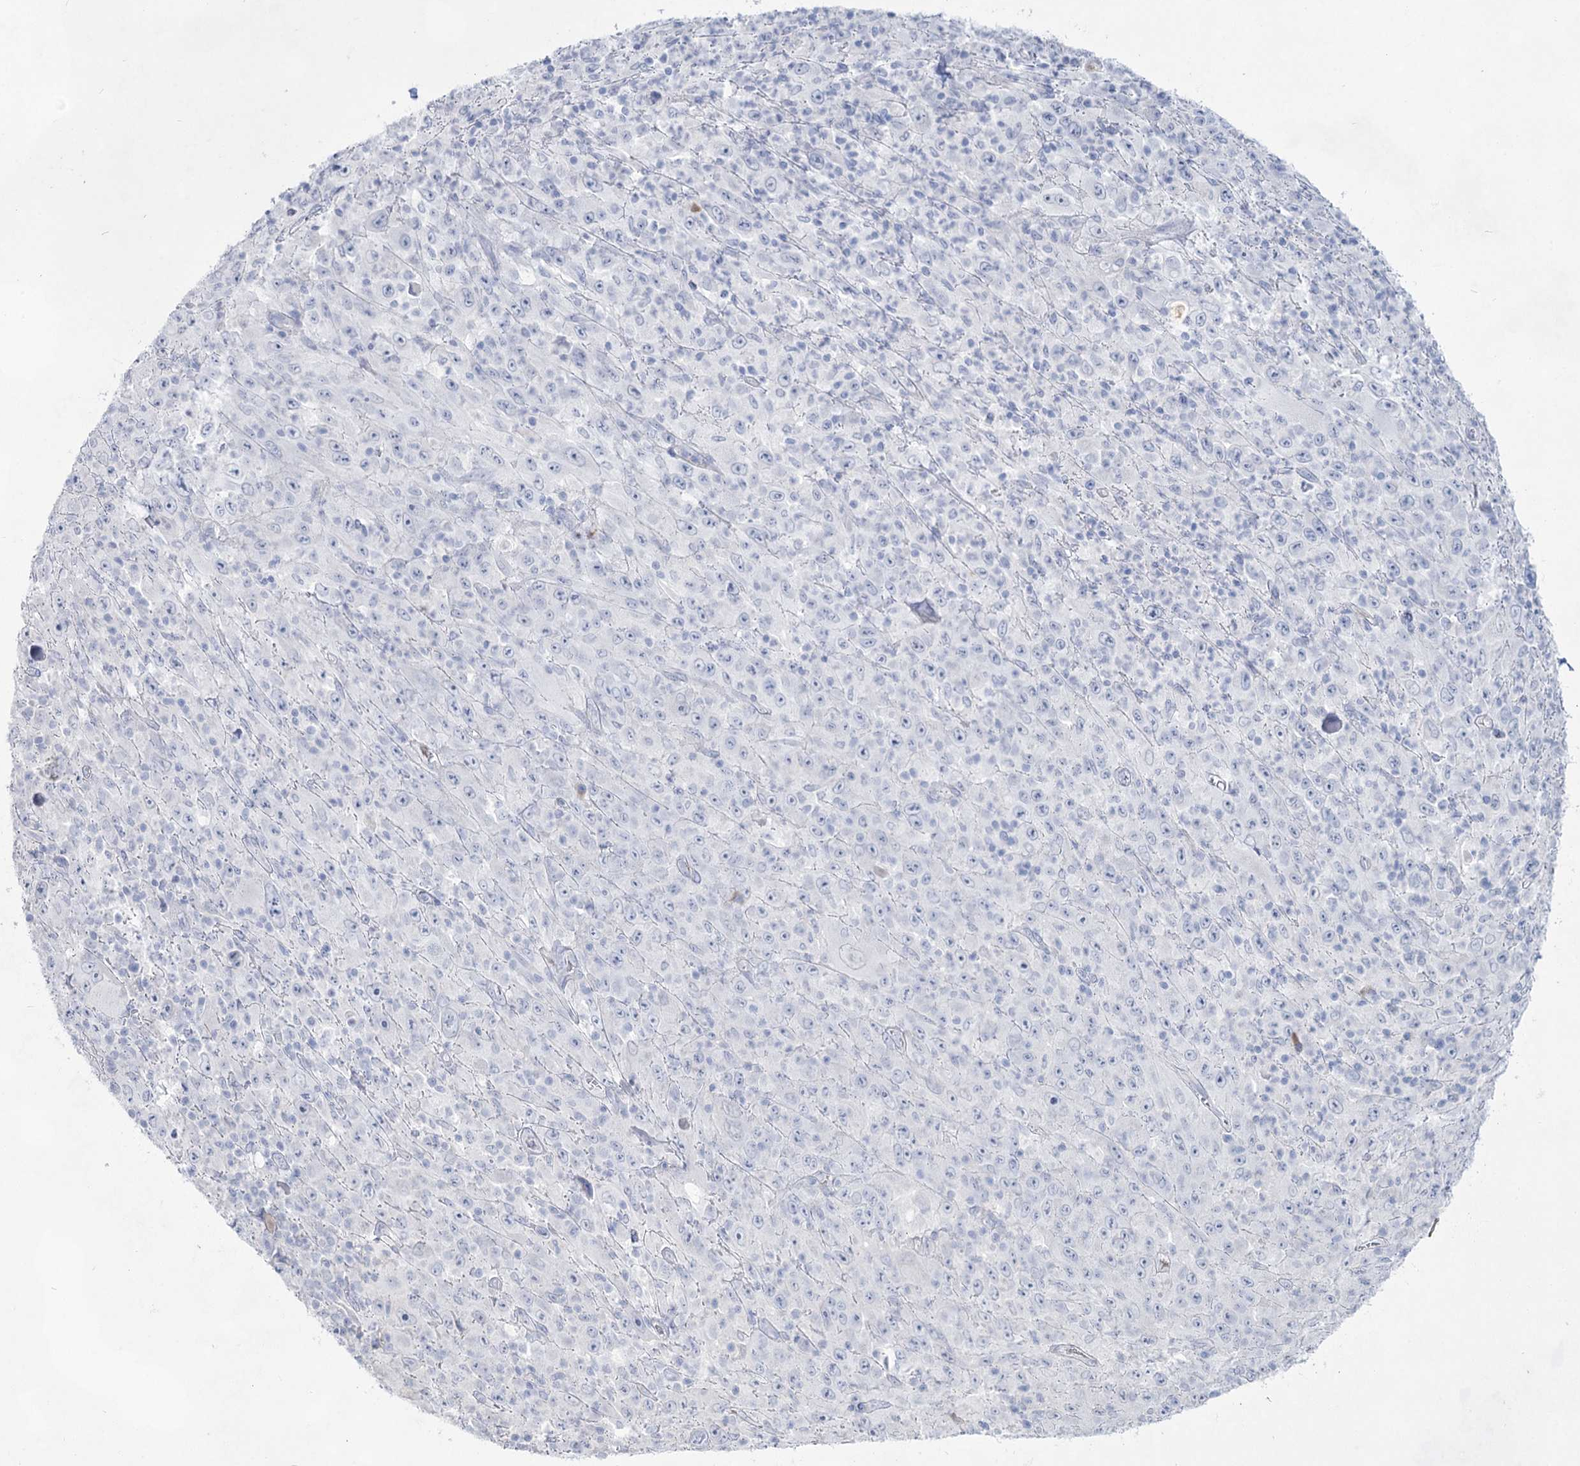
{"staining": {"intensity": "negative", "quantity": "none", "location": "none"}, "tissue": "melanoma", "cell_type": "Tumor cells", "image_type": "cancer", "snomed": [{"axis": "morphology", "description": "Malignant melanoma, Metastatic site"}, {"axis": "topography", "description": "Skin"}], "caption": "Immunohistochemical staining of melanoma displays no significant expression in tumor cells.", "gene": "ACRV1", "patient": {"sex": "female", "age": 56}}